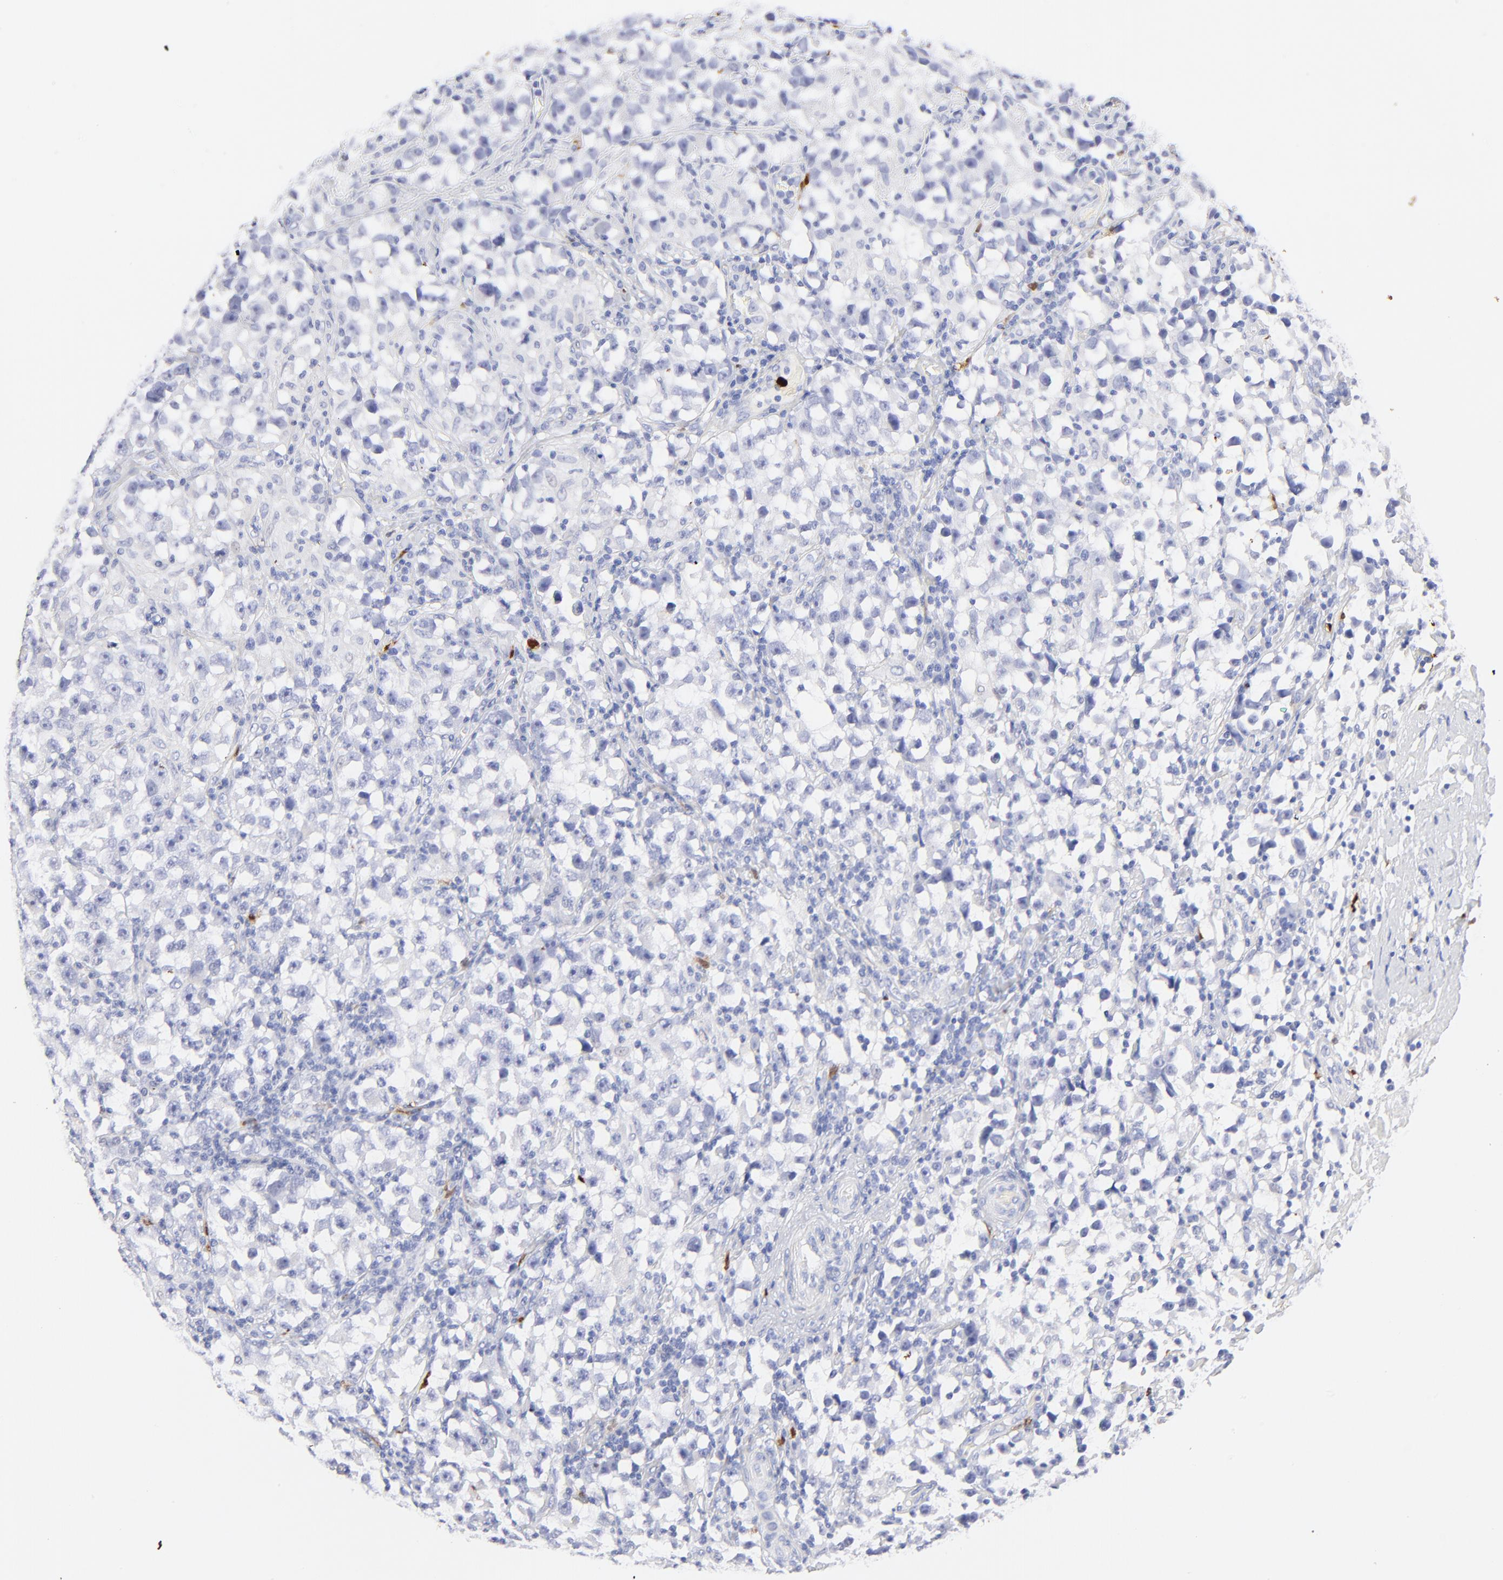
{"staining": {"intensity": "negative", "quantity": "none", "location": "none"}, "tissue": "testis cancer", "cell_type": "Tumor cells", "image_type": "cancer", "snomed": [{"axis": "morphology", "description": "Seminoma, NOS"}, {"axis": "topography", "description": "Testis"}], "caption": "High power microscopy photomicrograph of an IHC histopathology image of testis seminoma, revealing no significant positivity in tumor cells.", "gene": "S100A12", "patient": {"sex": "male", "age": 33}}